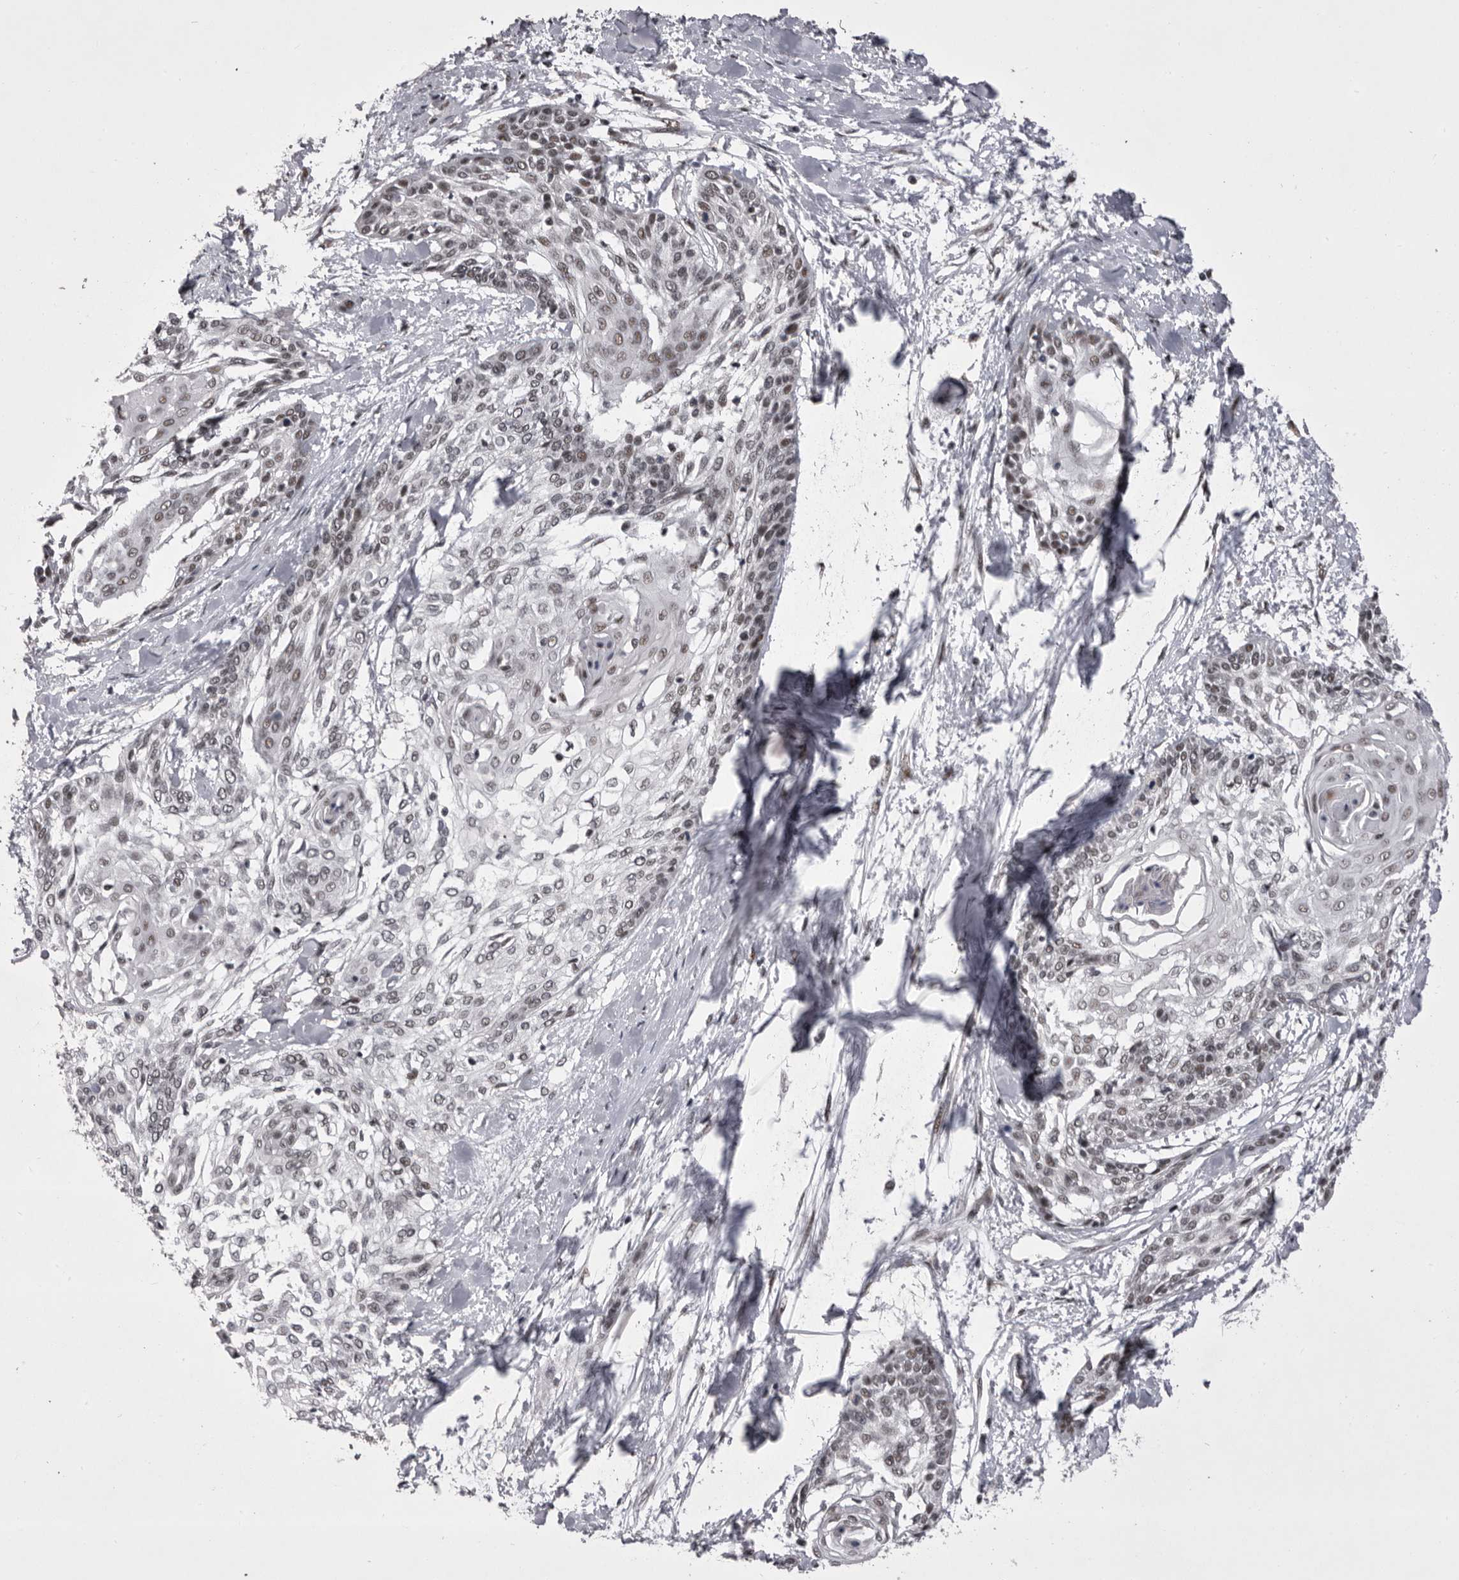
{"staining": {"intensity": "negative", "quantity": "none", "location": "none"}, "tissue": "cervical cancer", "cell_type": "Tumor cells", "image_type": "cancer", "snomed": [{"axis": "morphology", "description": "Squamous cell carcinoma, NOS"}, {"axis": "topography", "description": "Cervix"}], "caption": "The photomicrograph demonstrates no staining of tumor cells in cervical cancer.", "gene": "PRPF3", "patient": {"sex": "female", "age": 57}}